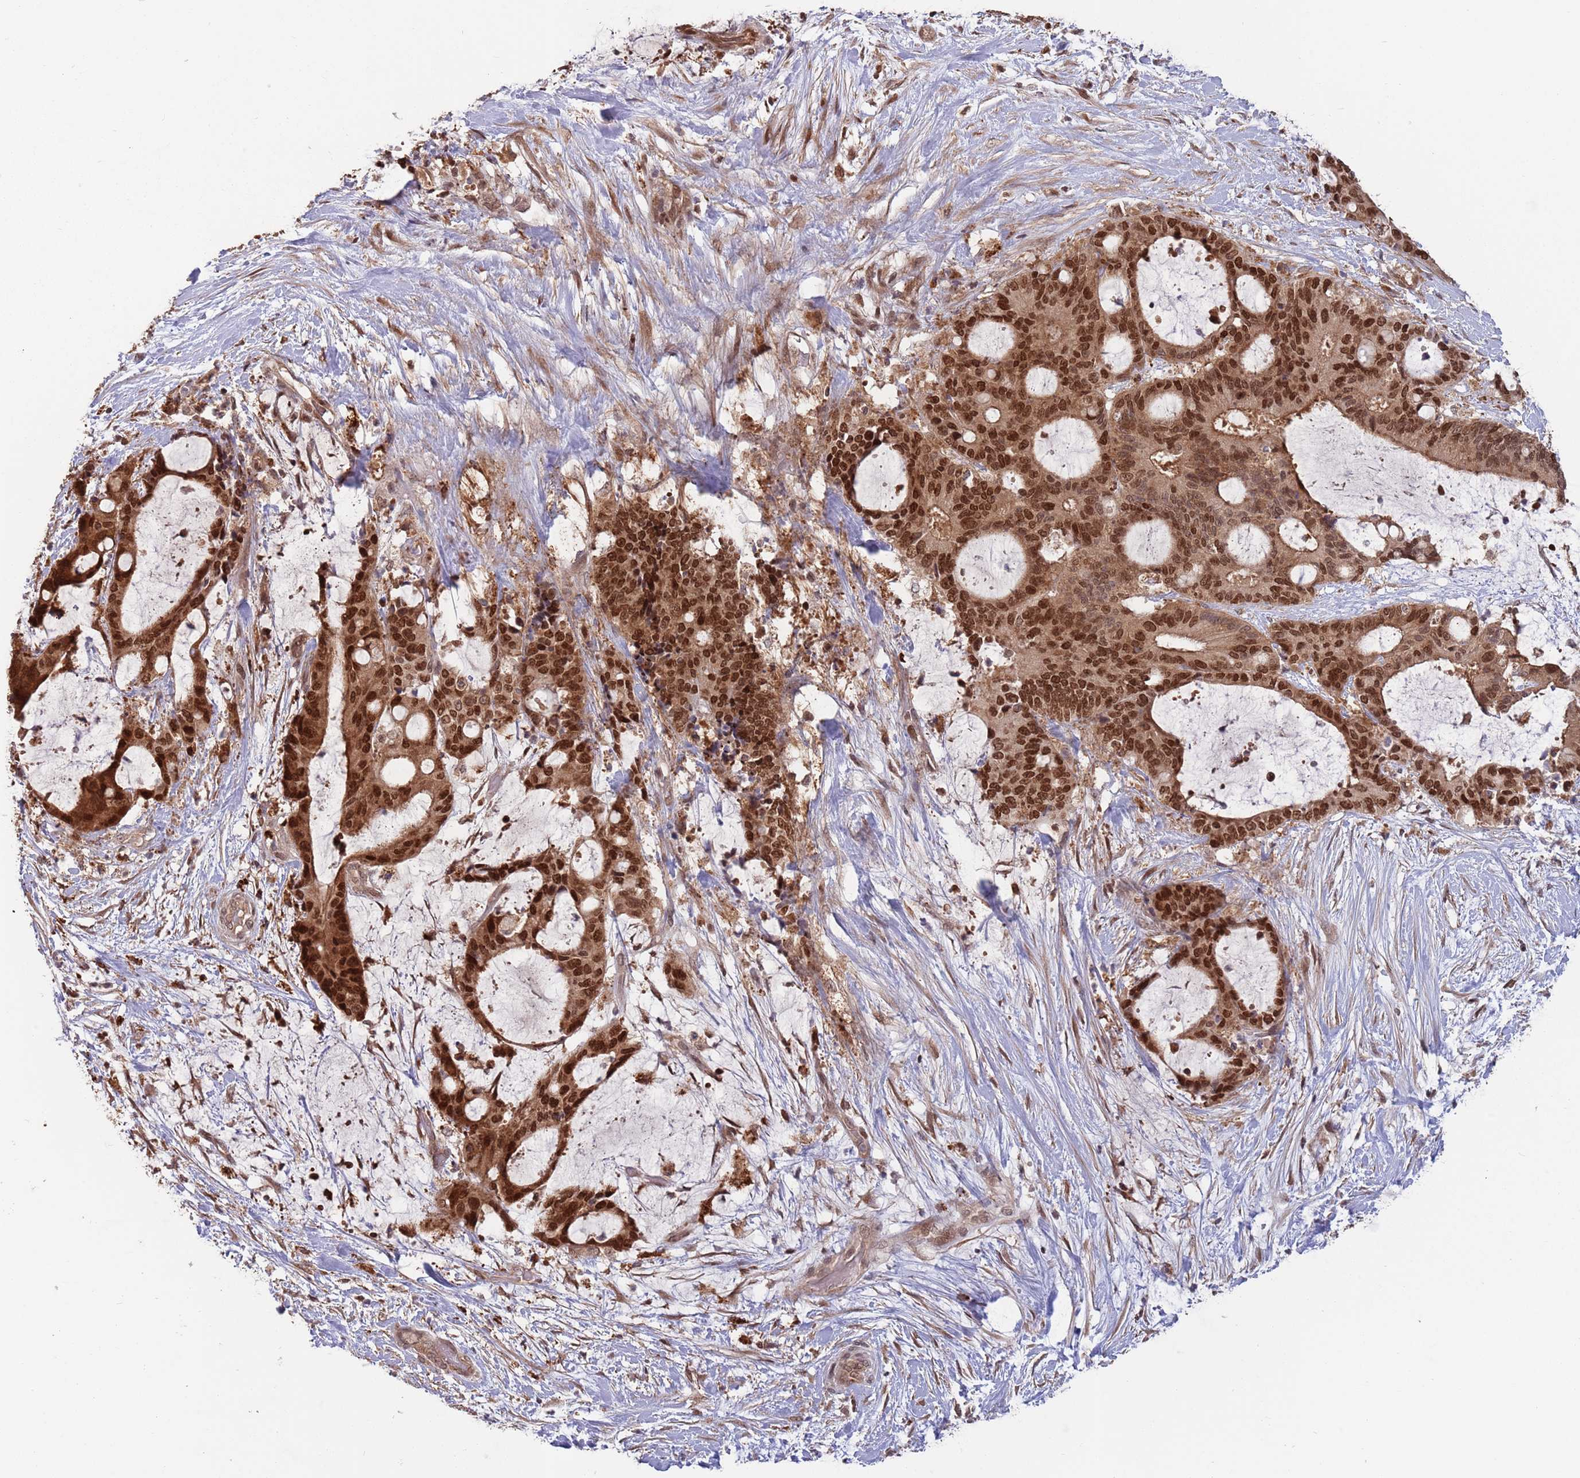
{"staining": {"intensity": "strong", "quantity": ">75%", "location": "cytoplasmic/membranous,nuclear"}, "tissue": "liver cancer", "cell_type": "Tumor cells", "image_type": "cancer", "snomed": [{"axis": "morphology", "description": "Normal tissue, NOS"}, {"axis": "morphology", "description": "Cholangiocarcinoma"}, {"axis": "topography", "description": "Liver"}, {"axis": "topography", "description": "Peripheral nerve tissue"}], "caption": "This histopathology image displays cholangiocarcinoma (liver) stained with IHC to label a protein in brown. The cytoplasmic/membranous and nuclear of tumor cells show strong positivity for the protein. Nuclei are counter-stained blue.", "gene": "SALL1", "patient": {"sex": "female", "age": 73}}